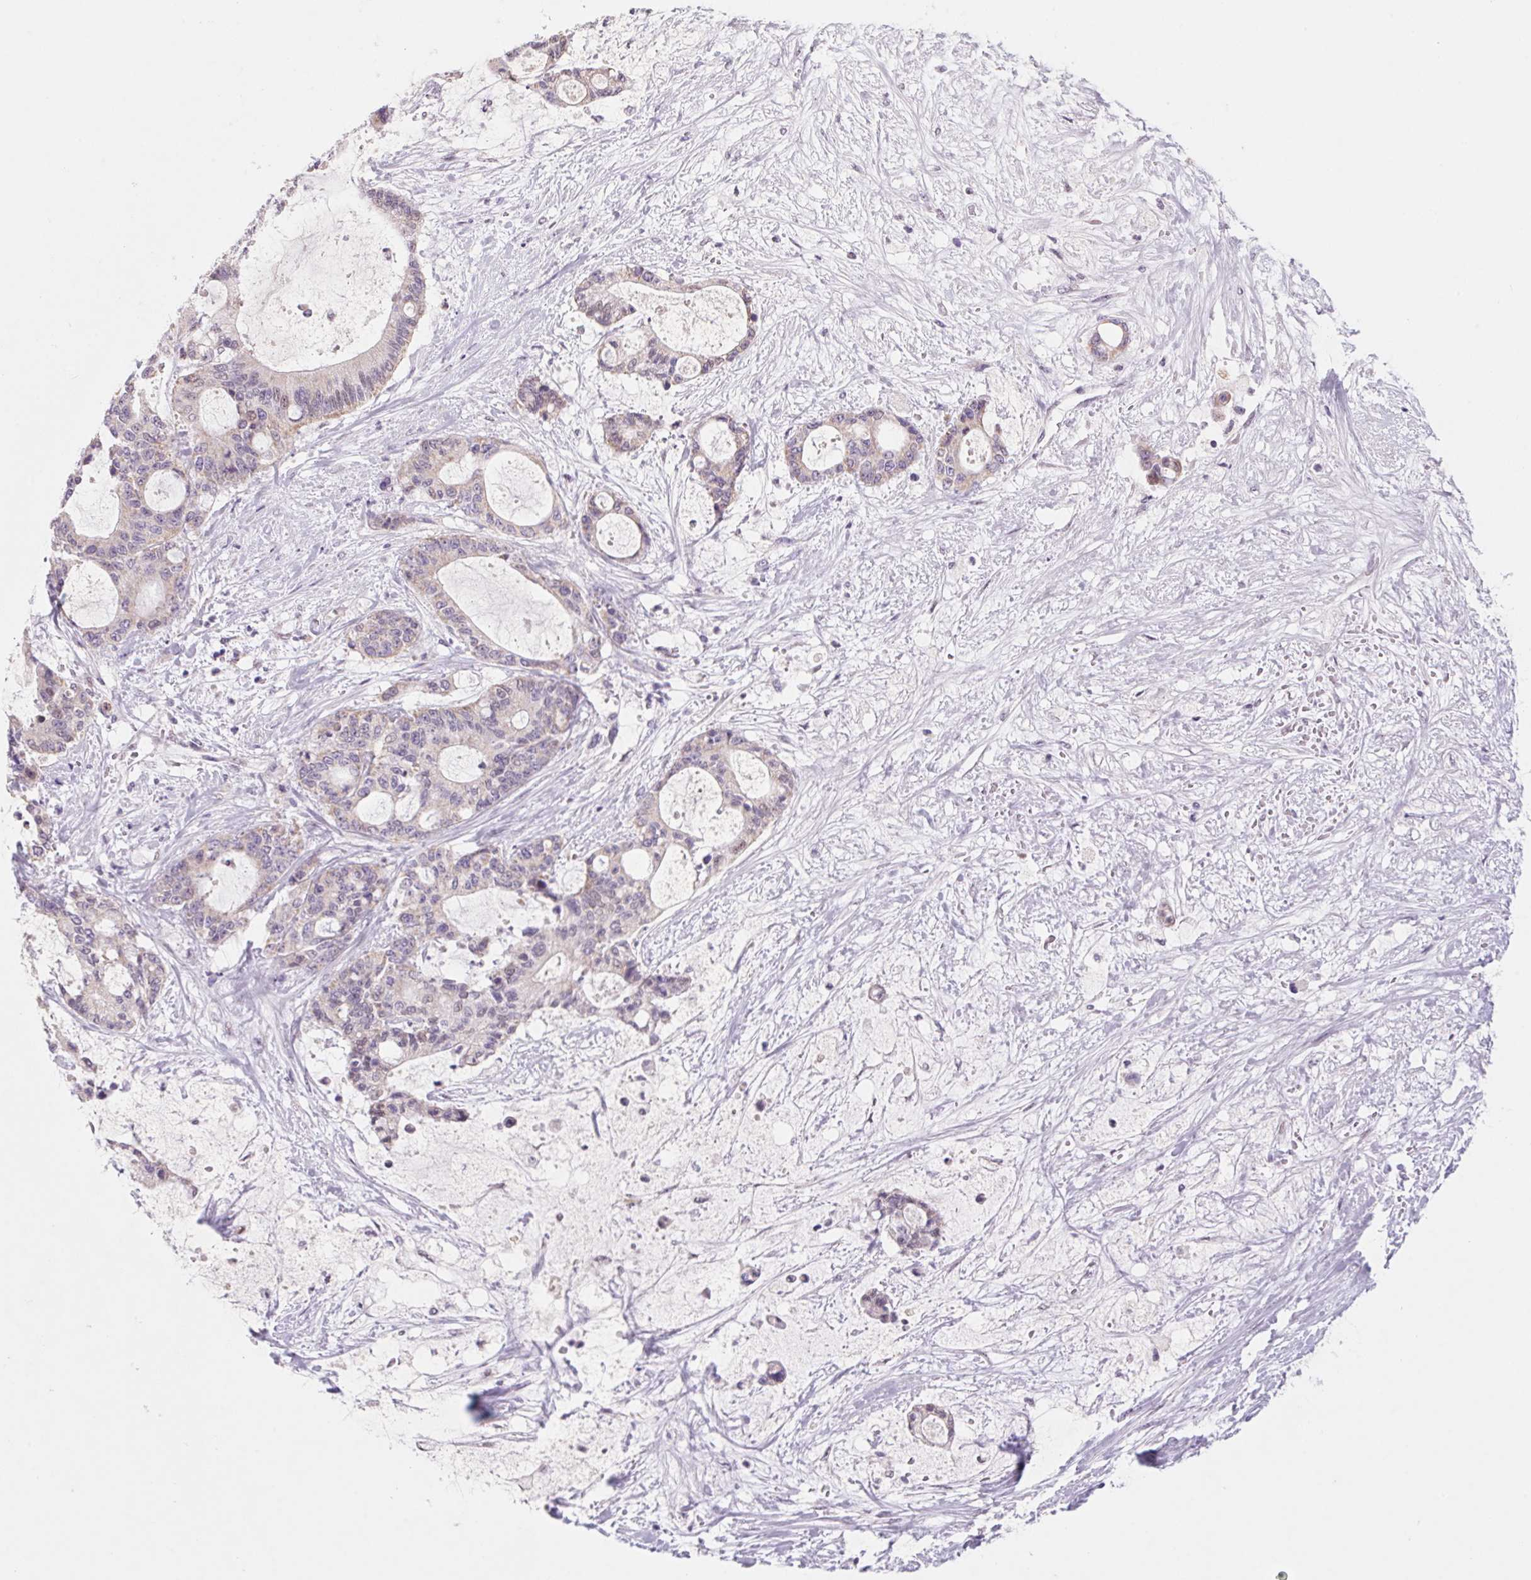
{"staining": {"intensity": "negative", "quantity": "none", "location": "none"}, "tissue": "liver cancer", "cell_type": "Tumor cells", "image_type": "cancer", "snomed": [{"axis": "morphology", "description": "Normal tissue, NOS"}, {"axis": "morphology", "description": "Cholangiocarcinoma"}, {"axis": "topography", "description": "Liver"}, {"axis": "topography", "description": "Peripheral nerve tissue"}], "caption": "This is an IHC micrograph of cholangiocarcinoma (liver). There is no positivity in tumor cells.", "gene": "DPPA5", "patient": {"sex": "female", "age": 73}}